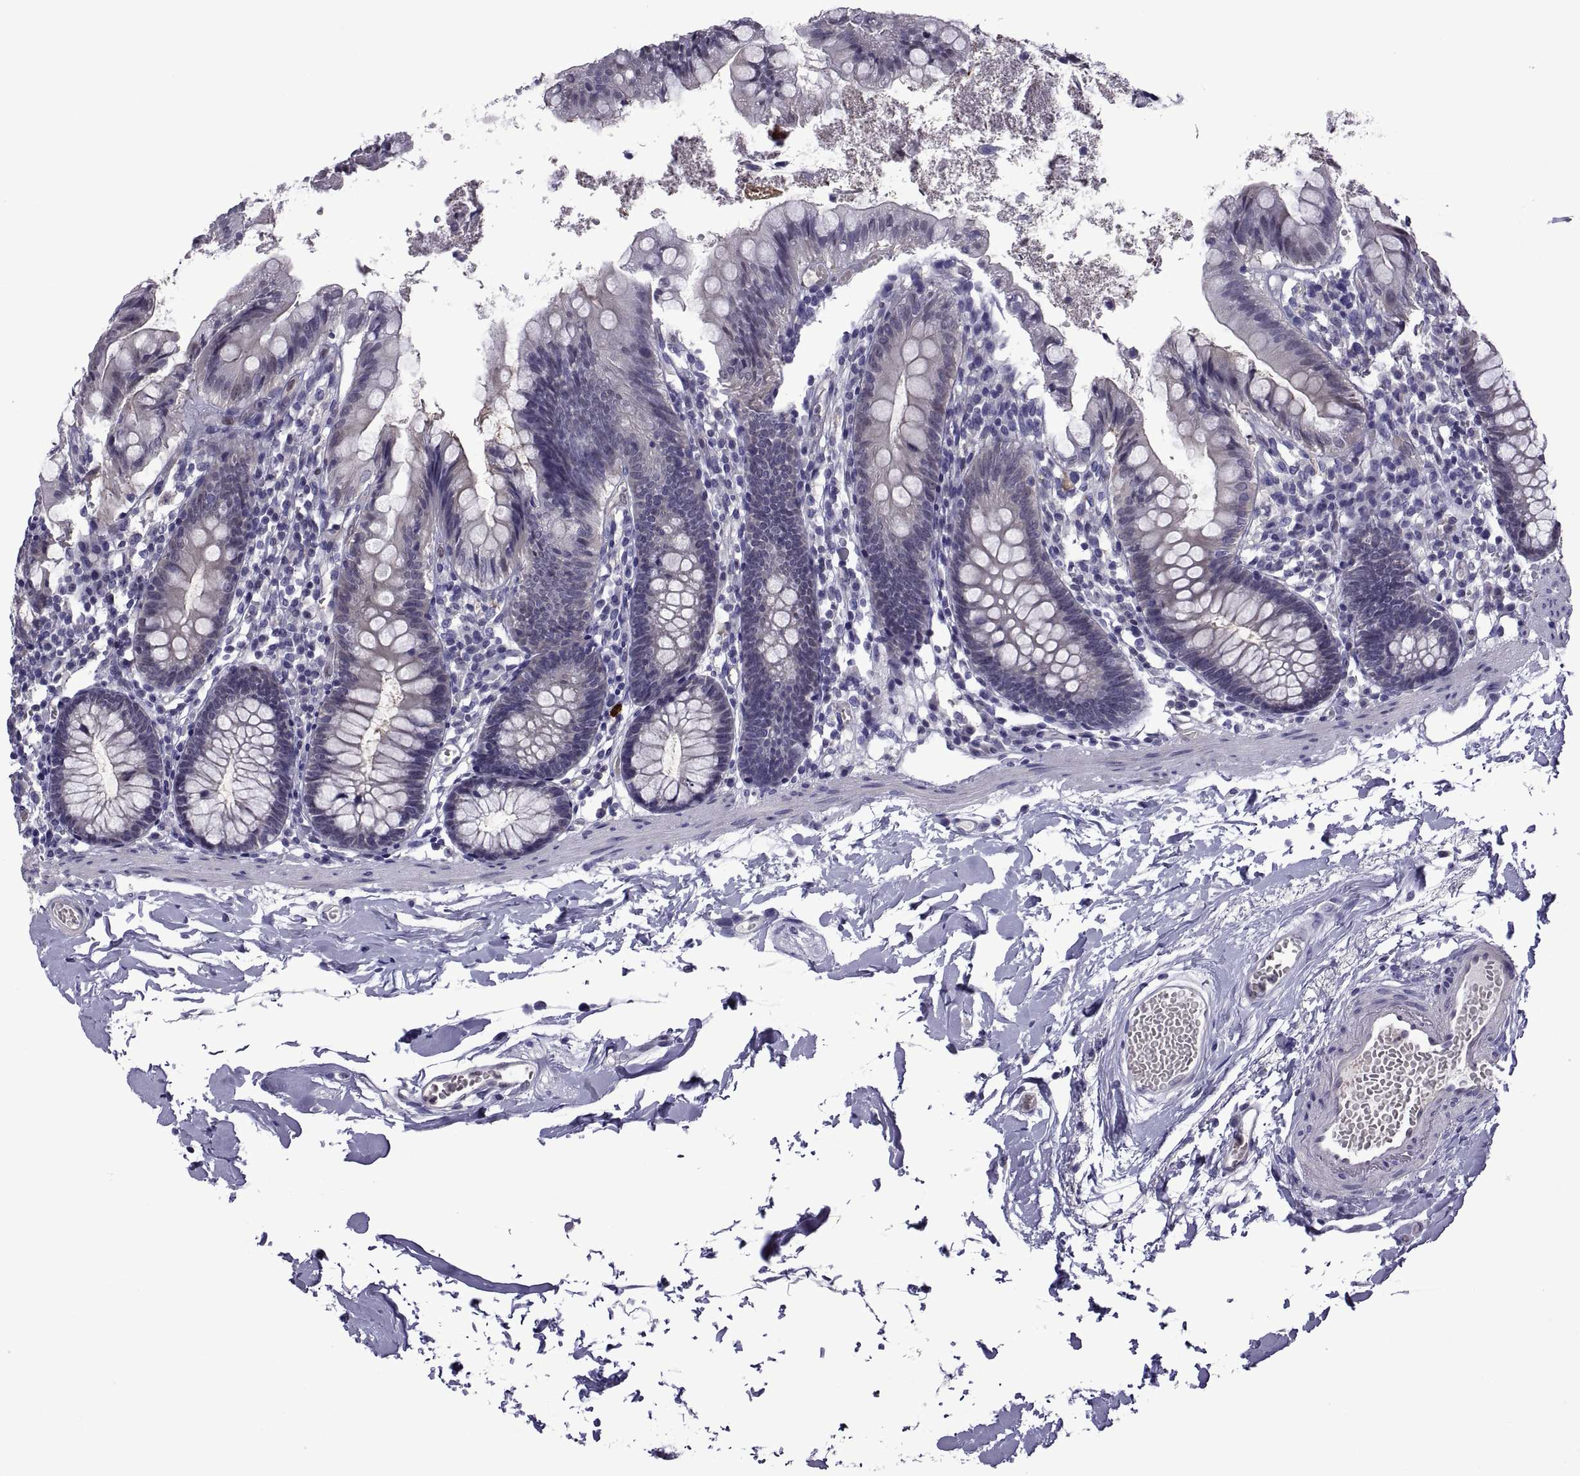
{"staining": {"intensity": "negative", "quantity": "none", "location": "none"}, "tissue": "small intestine", "cell_type": "Glandular cells", "image_type": "normal", "snomed": [{"axis": "morphology", "description": "Normal tissue, NOS"}, {"axis": "topography", "description": "Small intestine"}], "caption": "The micrograph exhibits no staining of glandular cells in normal small intestine. (Brightfield microscopy of DAB (3,3'-diaminobenzidine) immunohistochemistry (IHC) at high magnification).", "gene": "LCN9", "patient": {"sex": "female", "age": 90}}